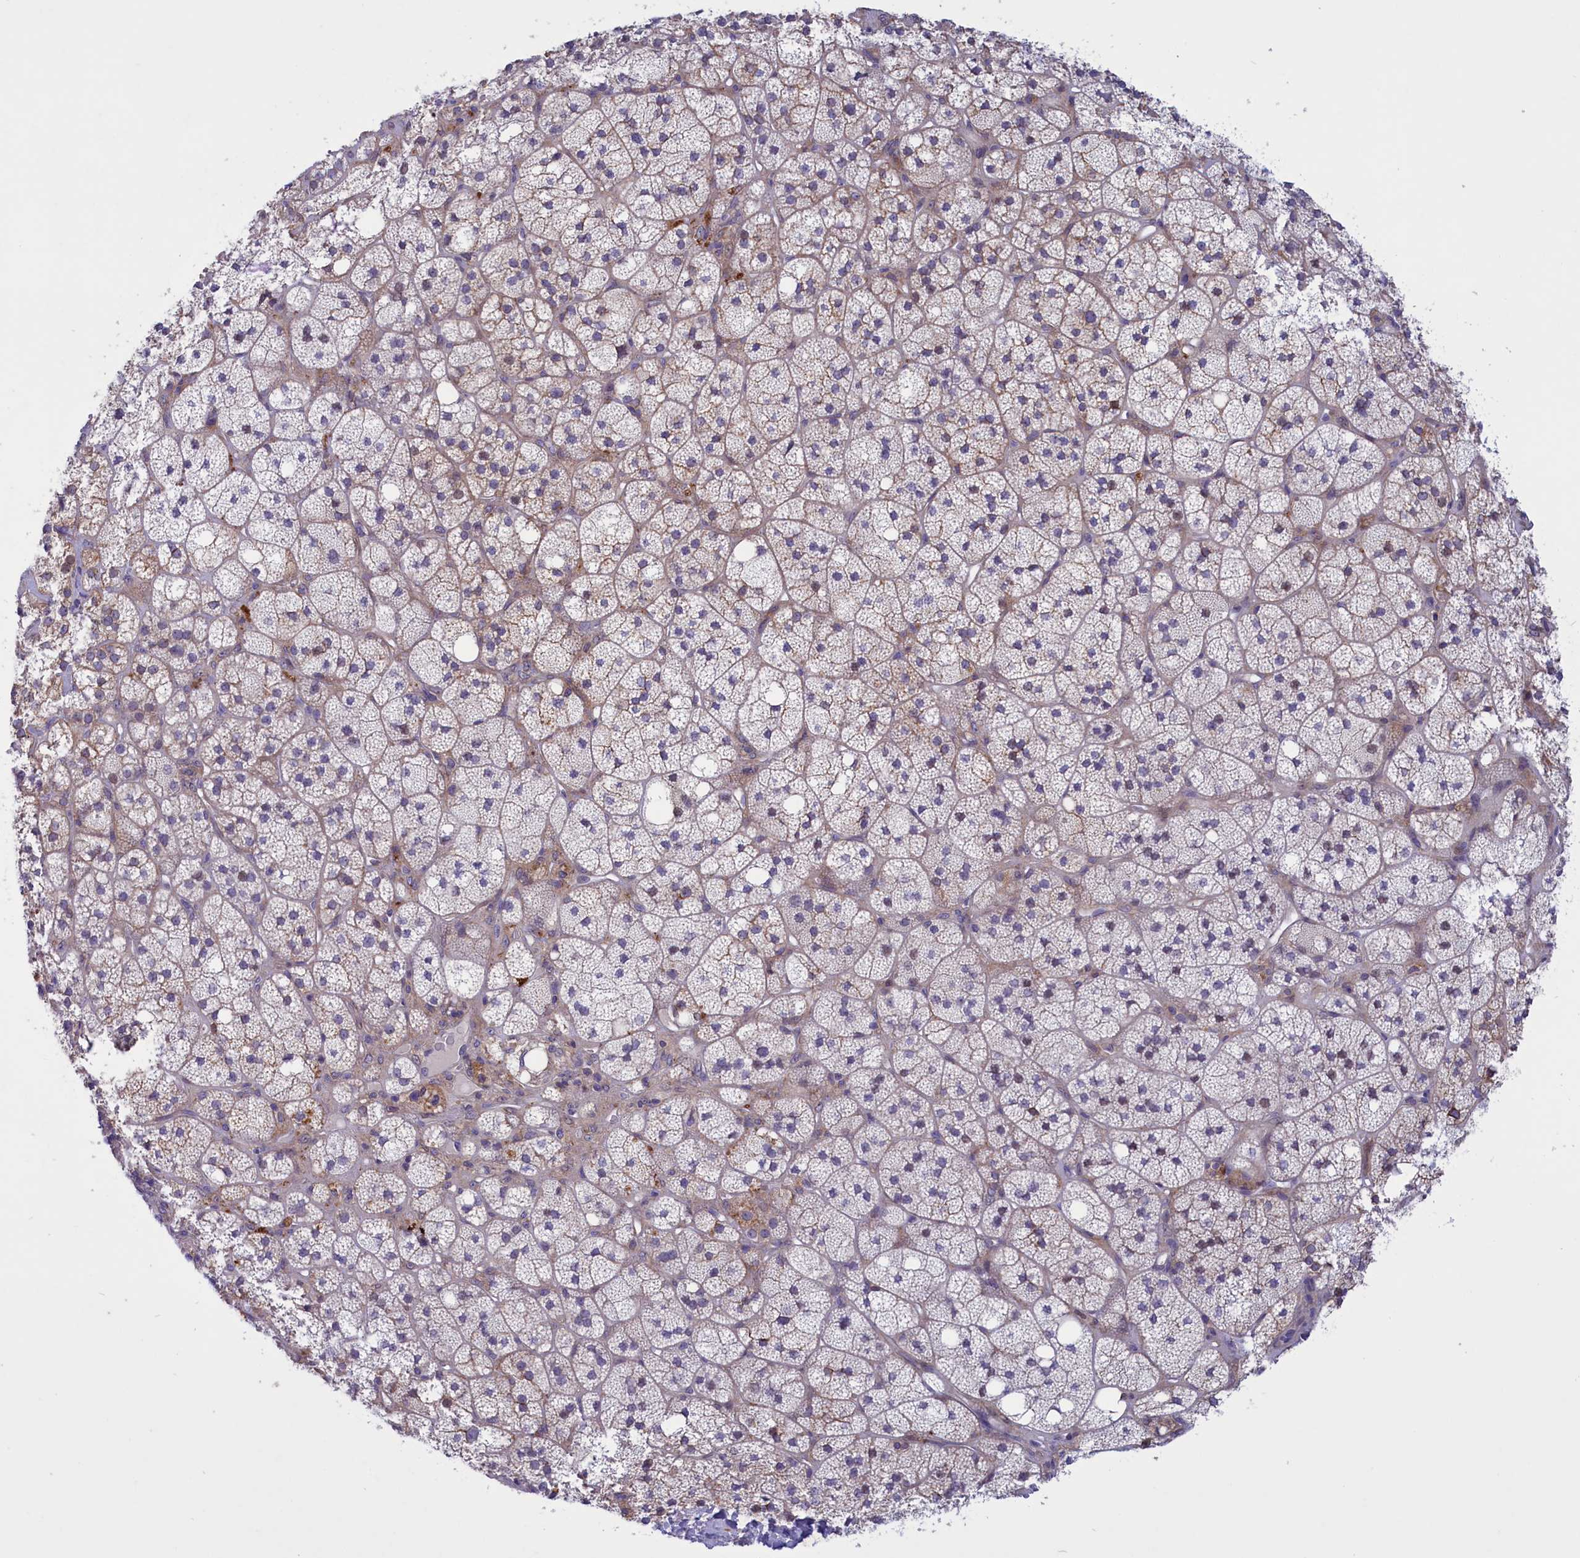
{"staining": {"intensity": "moderate", "quantity": "<25%", "location": "cytoplasmic/membranous"}, "tissue": "adrenal gland", "cell_type": "Glandular cells", "image_type": "normal", "snomed": [{"axis": "morphology", "description": "Normal tissue, NOS"}, {"axis": "topography", "description": "Adrenal gland"}], "caption": "IHC of benign human adrenal gland exhibits low levels of moderate cytoplasmic/membranous expression in approximately <25% of glandular cells.", "gene": "CORO2A", "patient": {"sex": "male", "age": 61}}